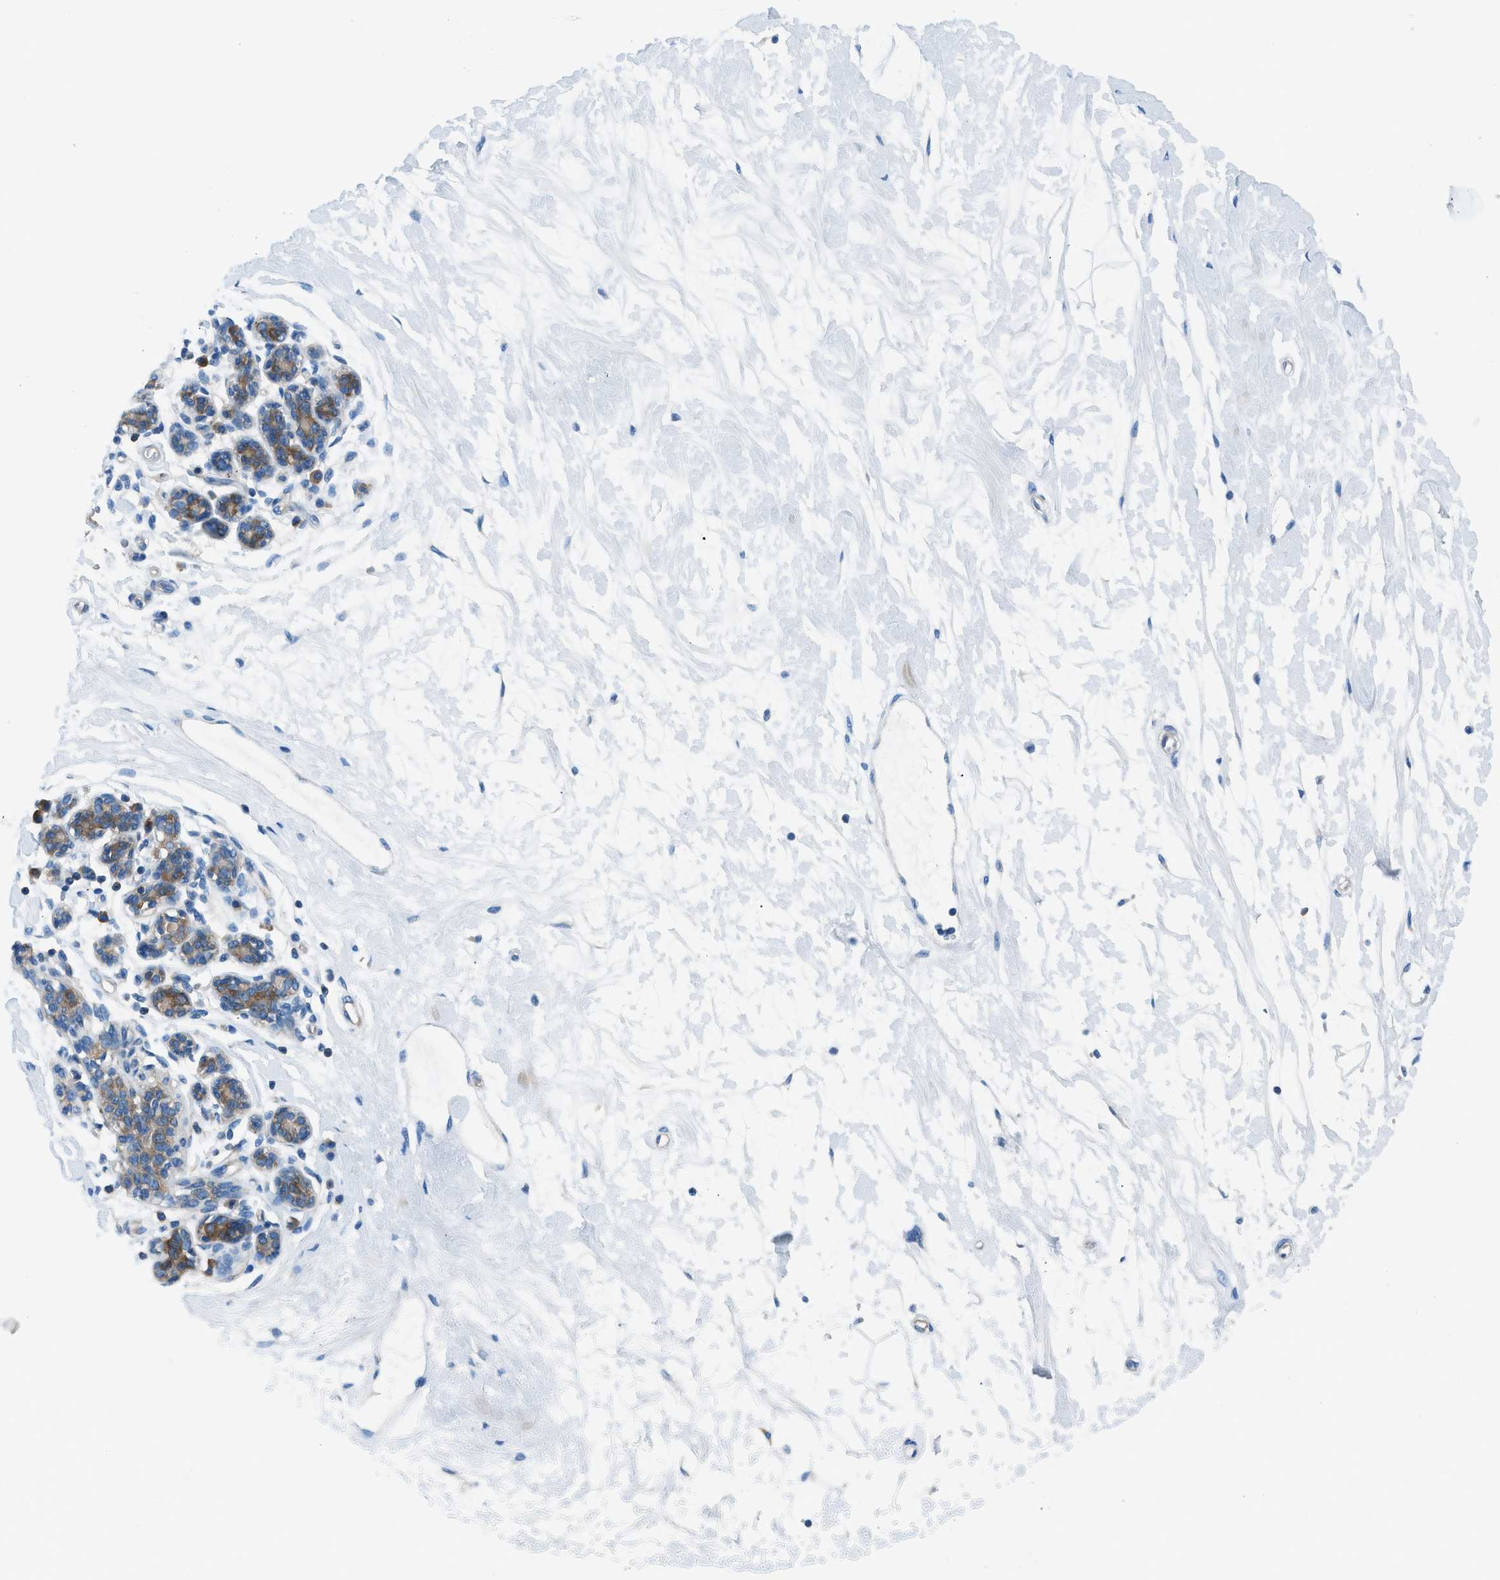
{"staining": {"intensity": "negative", "quantity": "none", "location": "none"}, "tissue": "breast", "cell_type": "Adipocytes", "image_type": "normal", "snomed": [{"axis": "morphology", "description": "Normal tissue, NOS"}, {"axis": "morphology", "description": "Lobular carcinoma"}, {"axis": "topography", "description": "Breast"}], "caption": "An immunohistochemistry (IHC) image of benign breast is shown. There is no staining in adipocytes of breast. (DAB immunohistochemistry with hematoxylin counter stain).", "gene": "SARS1", "patient": {"sex": "female", "age": 59}}